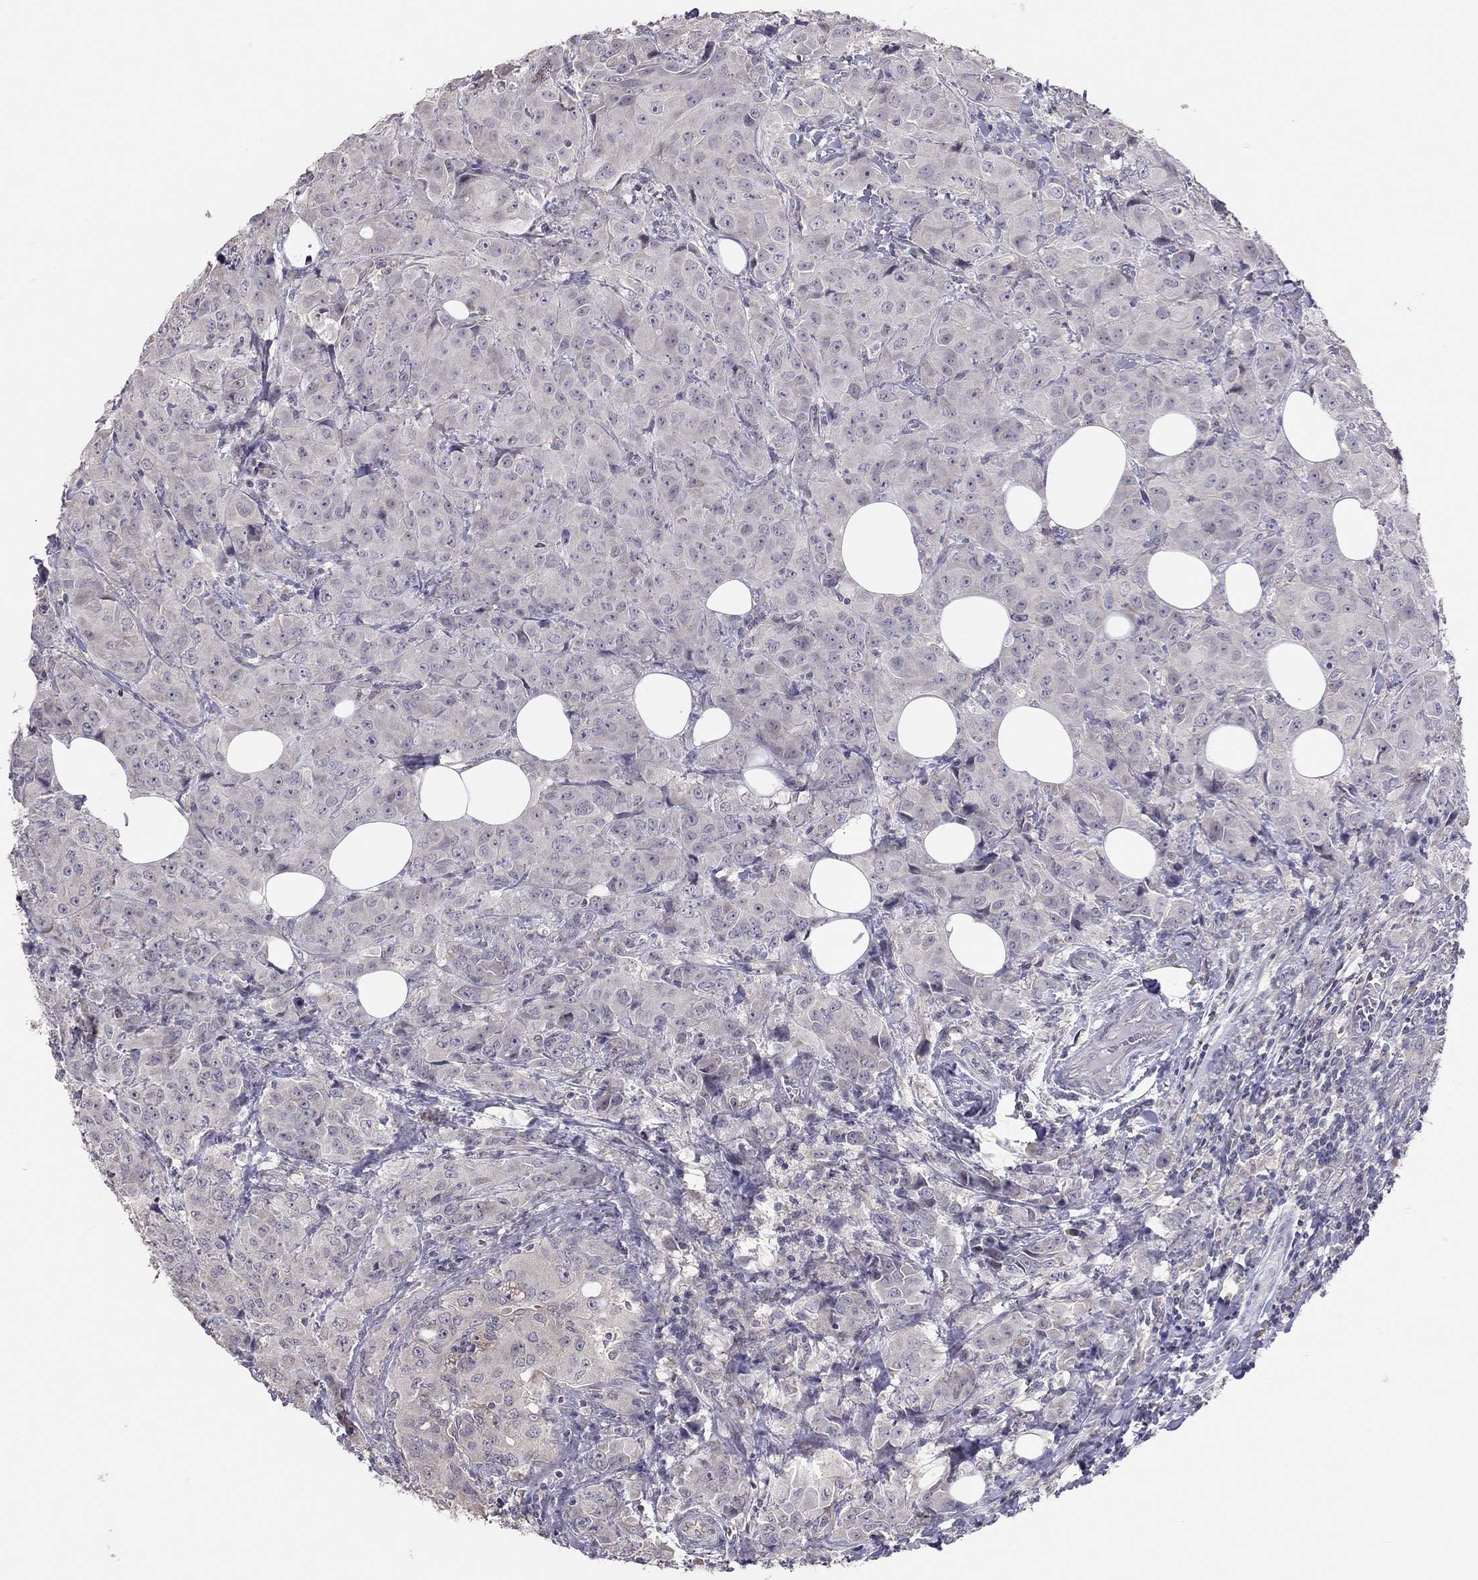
{"staining": {"intensity": "negative", "quantity": "none", "location": "none"}, "tissue": "breast cancer", "cell_type": "Tumor cells", "image_type": "cancer", "snomed": [{"axis": "morphology", "description": "Duct carcinoma"}, {"axis": "topography", "description": "Breast"}], "caption": "Breast intraductal carcinoma was stained to show a protein in brown. There is no significant positivity in tumor cells.", "gene": "HSF2BP", "patient": {"sex": "female", "age": 43}}